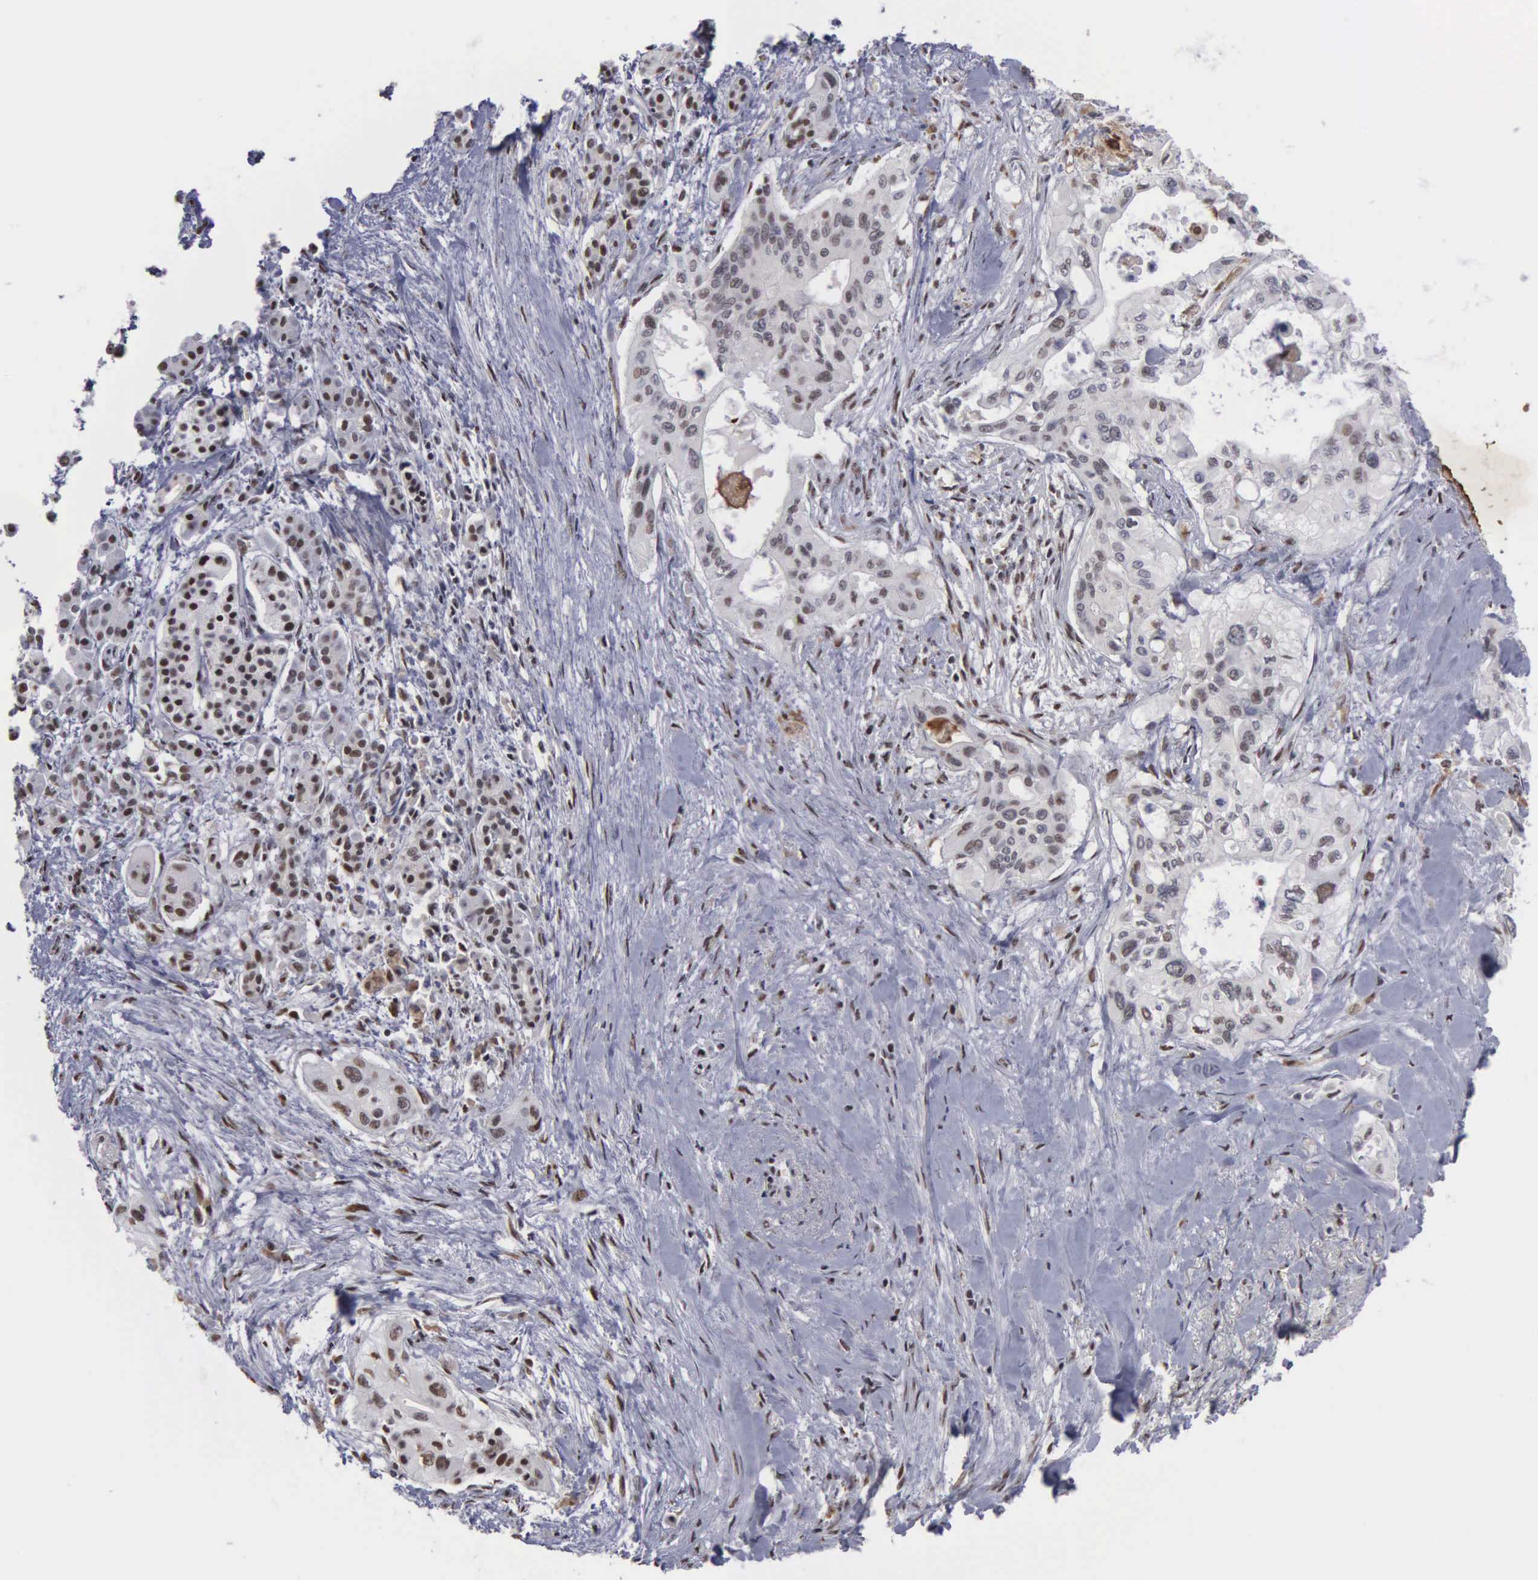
{"staining": {"intensity": "moderate", "quantity": "<25%", "location": "nuclear"}, "tissue": "pancreatic cancer", "cell_type": "Tumor cells", "image_type": "cancer", "snomed": [{"axis": "morphology", "description": "Adenocarcinoma, NOS"}, {"axis": "topography", "description": "Pancreas"}], "caption": "High-power microscopy captured an IHC micrograph of adenocarcinoma (pancreatic), revealing moderate nuclear staining in approximately <25% of tumor cells. (DAB IHC with brightfield microscopy, high magnification).", "gene": "KIAA0586", "patient": {"sex": "male", "age": 77}}